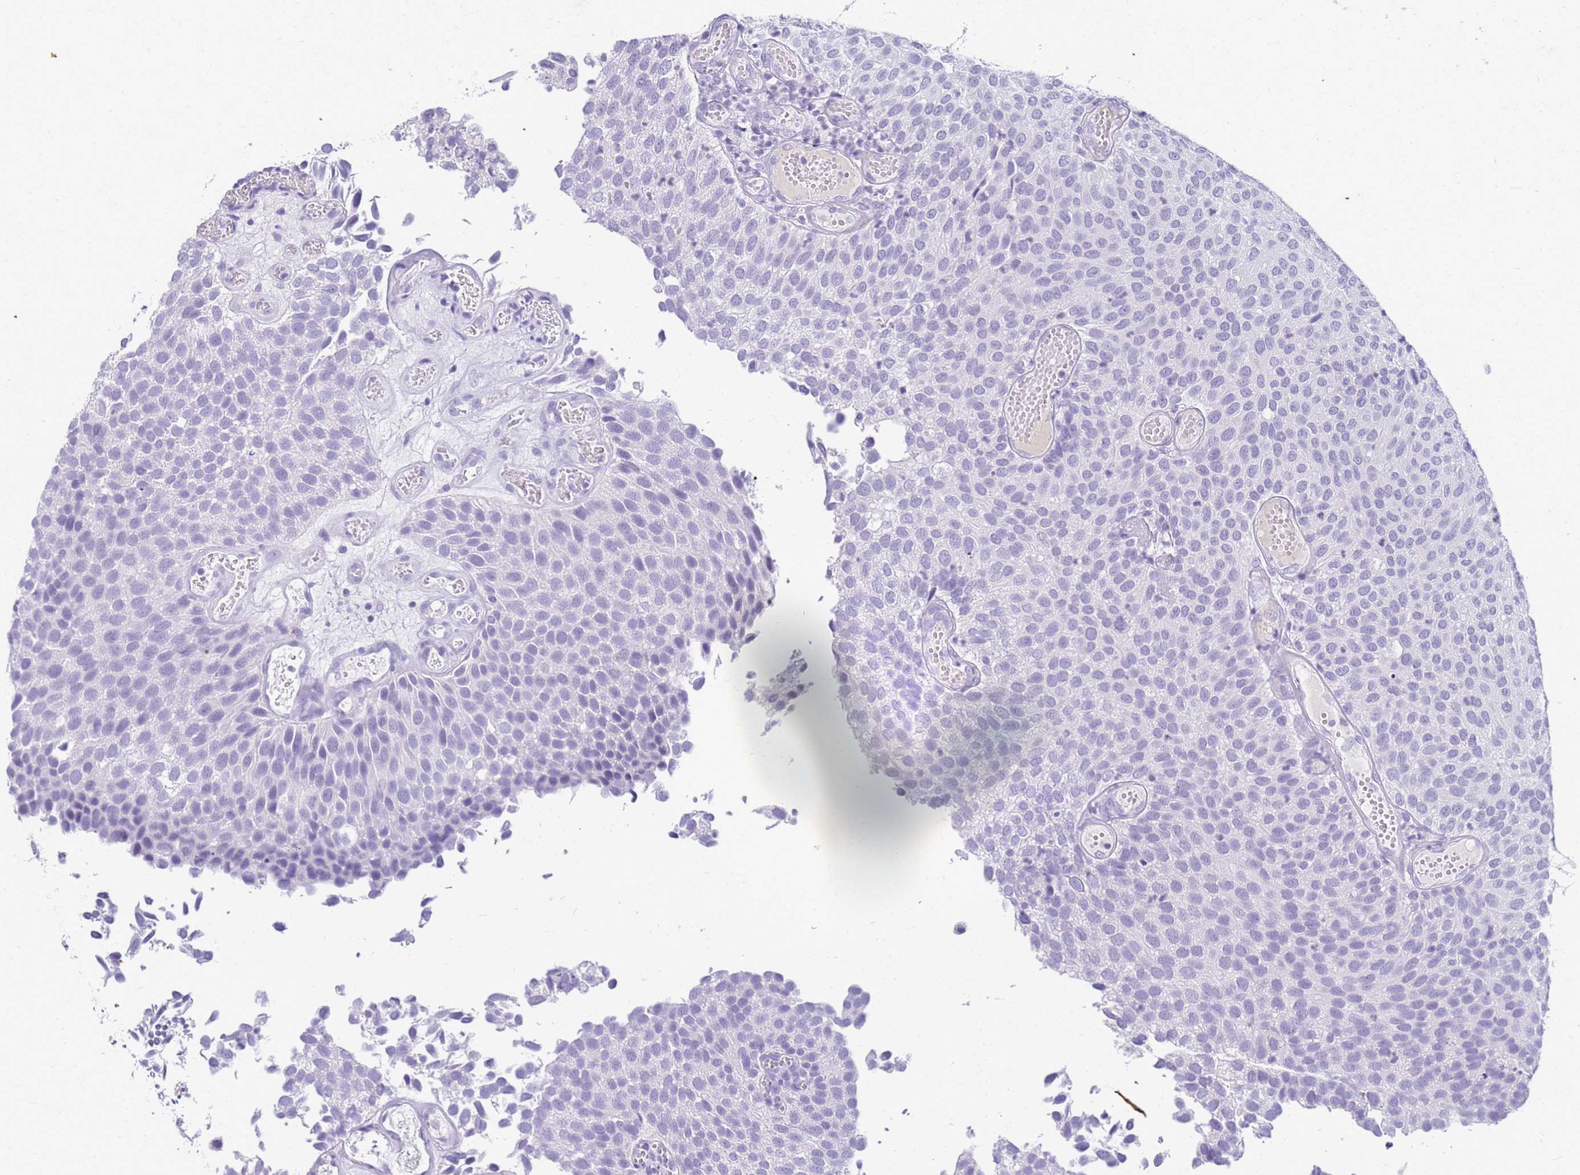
{"staining": {"intensity": "negative", "quantity": "none", "location": "none"}, "tissue": "urothelial cancer", "cell_type": "Tumor cells", "image_type": "cancer", "snomed": [{"axis": "morphology", "description": "Urothelial carcinoma, Low grade"}, {"axis": "topography", "description": "Urinary bladder"}], "caption": "High magnification brightfield microscopy of urothelial cancer stained with DAB (3,3'-diaminobenzidine) (brown) and counterstained with hematoxylin (blue): tumor cells show no significant positivity. Nuclei are stained in blue.", "gene": "CFAP100", "patient": {"sex": "male", "age": 89}}